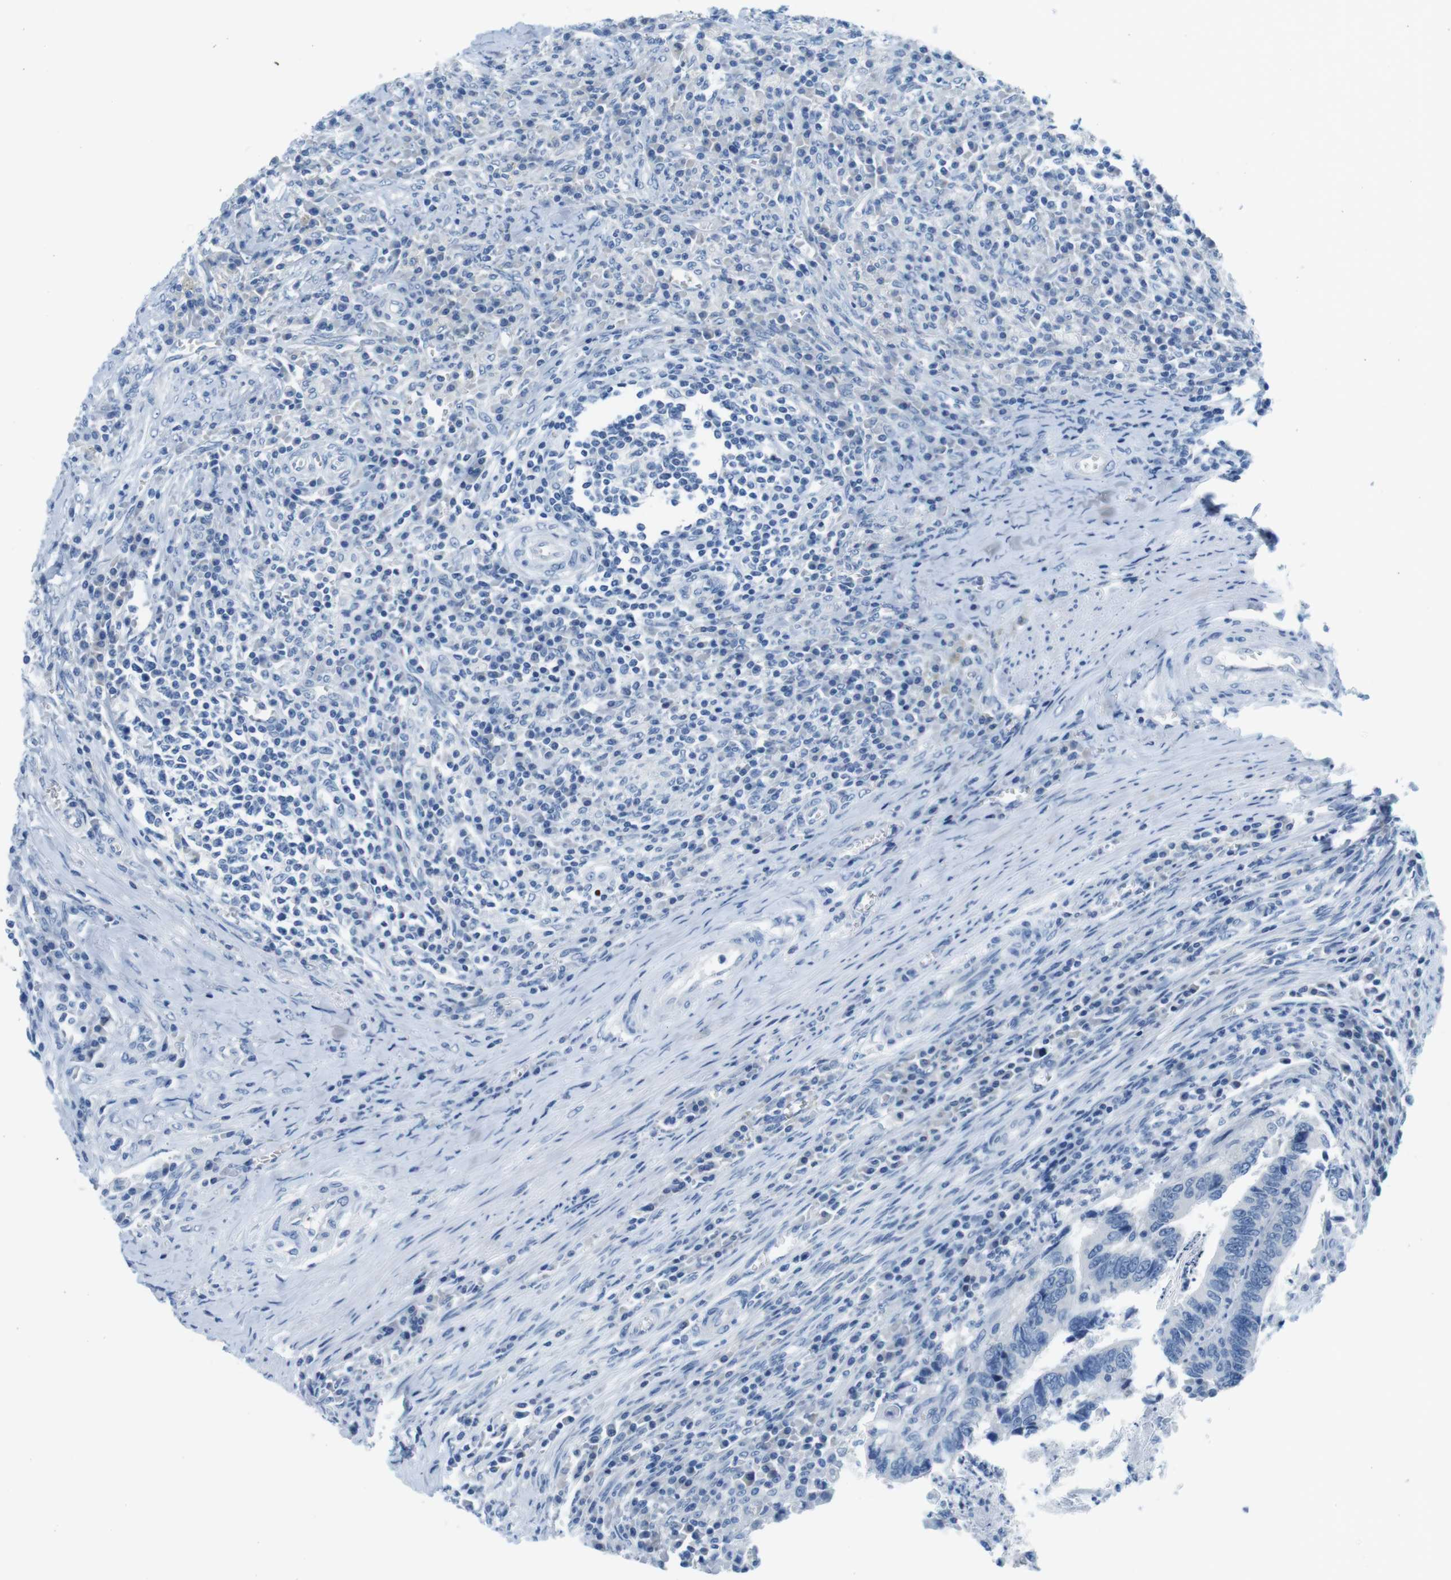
{"staining": {"intensity": "negative", "quantity": "none", "location": "none"}, "tissue": "colorectal cancer", "cell_type": "Tumor cells", "image_type": "cancer", "snomed": [{"axis": "morphology", "description": "Adenocarcinoma, NOS"}, {"axis": "topography", "description": "Colon"}], "caption": "Tumor cells are negative for protein expression in human colorectal cancer (adenocarcinoma).", "gene": "EIF2B5", "patient": {"sex": "male", "age": 72}}